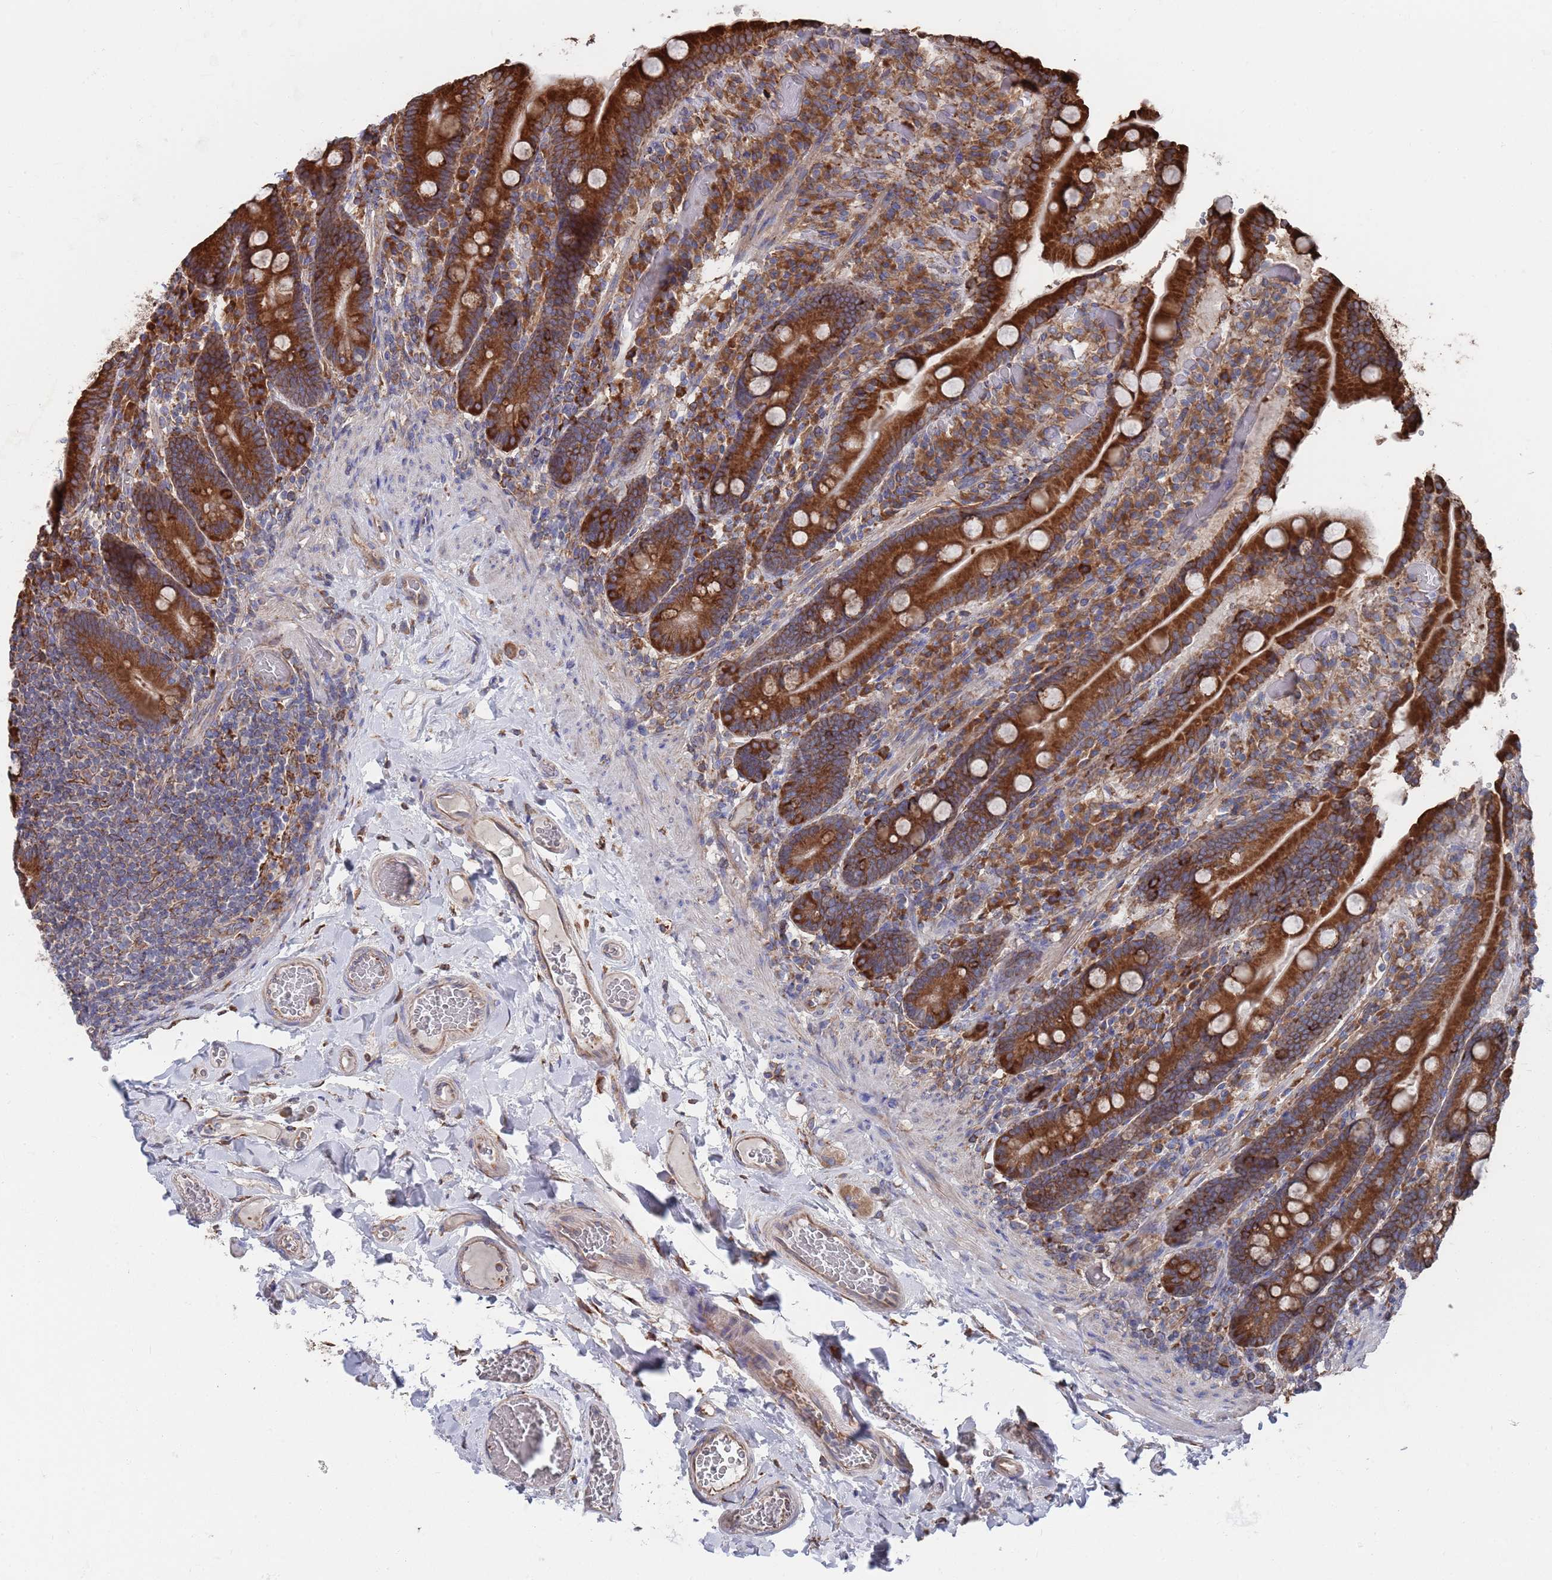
{"staining": {"intensity": "strong", "quantity": ">75%", "location": "cytoplasmic/membranous"}, "tissue": "duodenum", "cell_type": "Glandular cells", "image_type": "normal", "snomed": [{"axis": "morphology", "description": "Normal tissue, NOS"}, {"axis": "topography", "description": "Duodenum"}], "caption": "Immunohistochemical staining of unremarkable human duodenum demonstrates high levels of strong cytoplasmic/membranous positivity in approximately >75% of glandular cells. (Brightfield microscopy of DAB IHC at high magnification).", "gene": "GID8", "patient": {"sex": "female", "age": 62}}